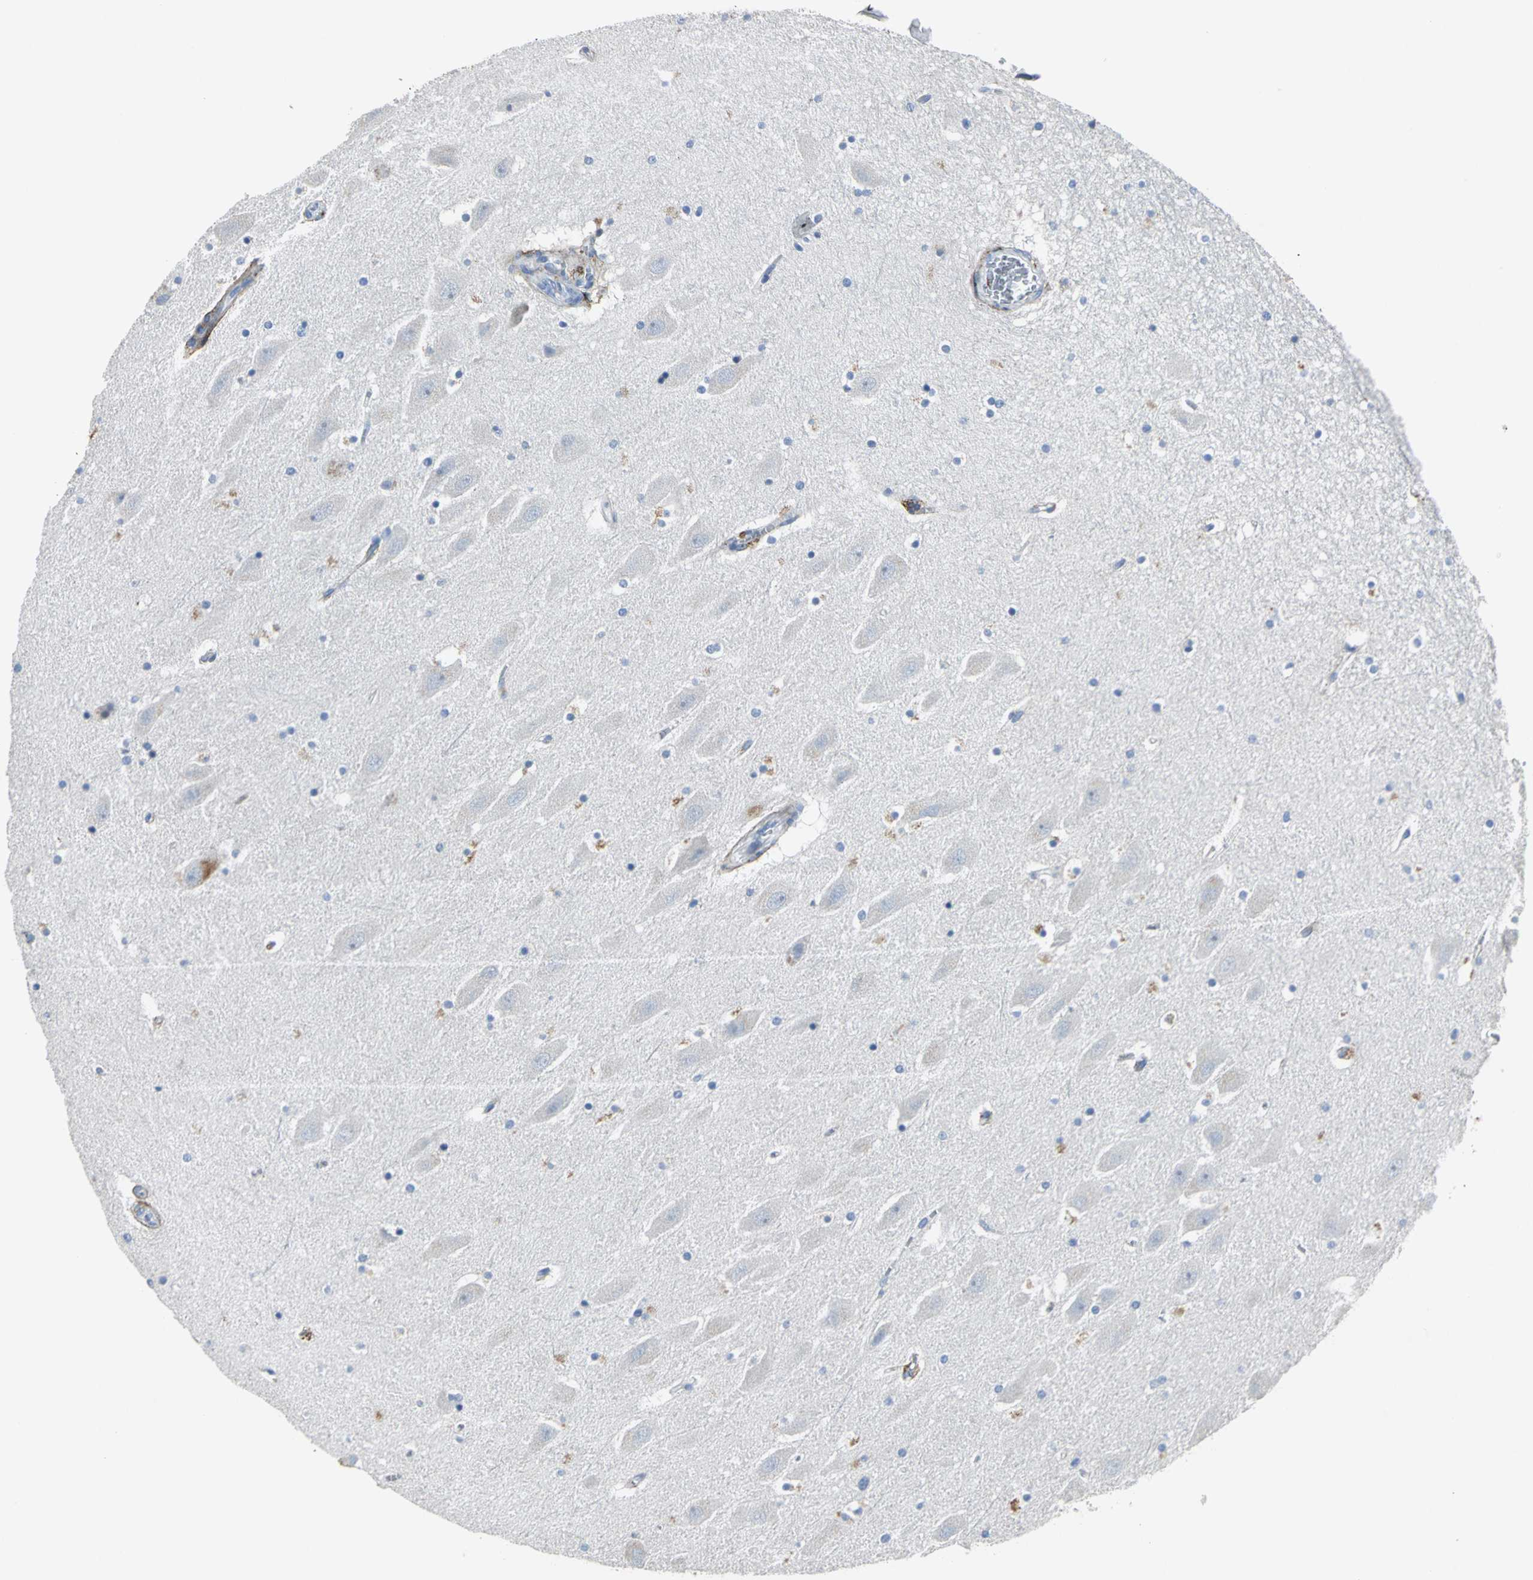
{"staining": {"intensity": "strong", "quantity": "<25%", "location": "cytoplasmic/membranous"}, "tissue": "hippocampus", "cell_type": "Glial cells", "image_type": "normal", "snomed": [{"axis": "morphology", "description": "Normal tissue, NOS"}, {"axis": "topography", "description": "Hippocampus"}], "caption": "This is a photomicrograph of immunohistochemistry (IHC) staining of unremarkable hippocampus, which shows strong staining in the cytoplasmic/membranous of glial cells.", "gene": "EFNB3", "patient": {"sex": "male", "age": 45}}